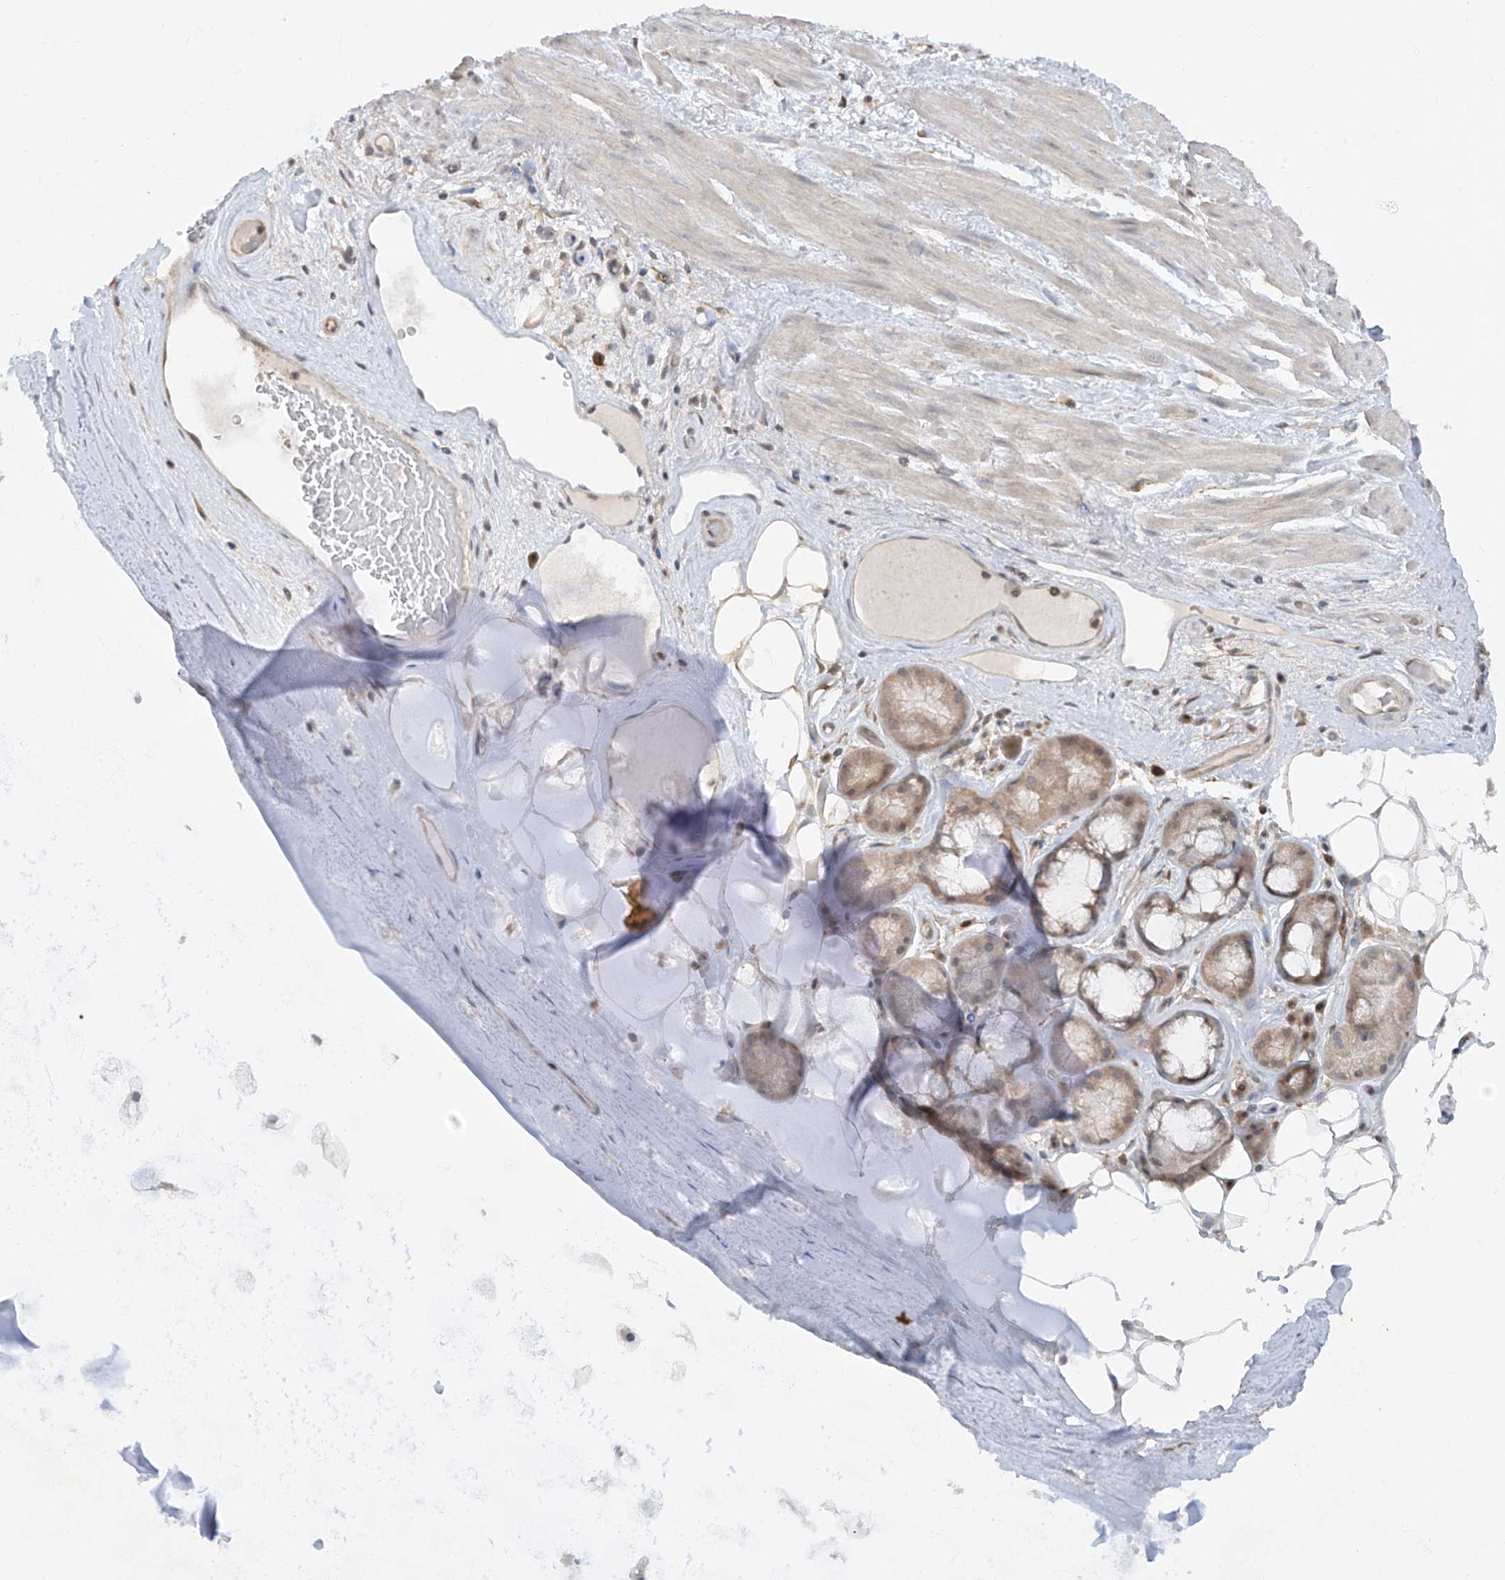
{"staining": {"intensity": "negative", "quantity": "none", "location": "none"}, "tissue": "adipose tissue", "cell_type": "Adipocytes", "image_type": "normal", "snomed": [{"axis": "morphology", "description": "Normal tissue, NOS"}, {"axis": "morphology", "description": "Squamous cell carcinoma, NOS"}, {"axis": "topography", "description": "Lymph node"}, {"axis": "topography", "description": "Bronchus"}, {"axis": "topography", "description": "Lung"}], "caption": "Adipose tissue stained for a protein using immunohistochemistry (IHC) shows no positivity adipocytes.", "gene": "ZNF358", "patient": {"sex": "male", "age": 66}}